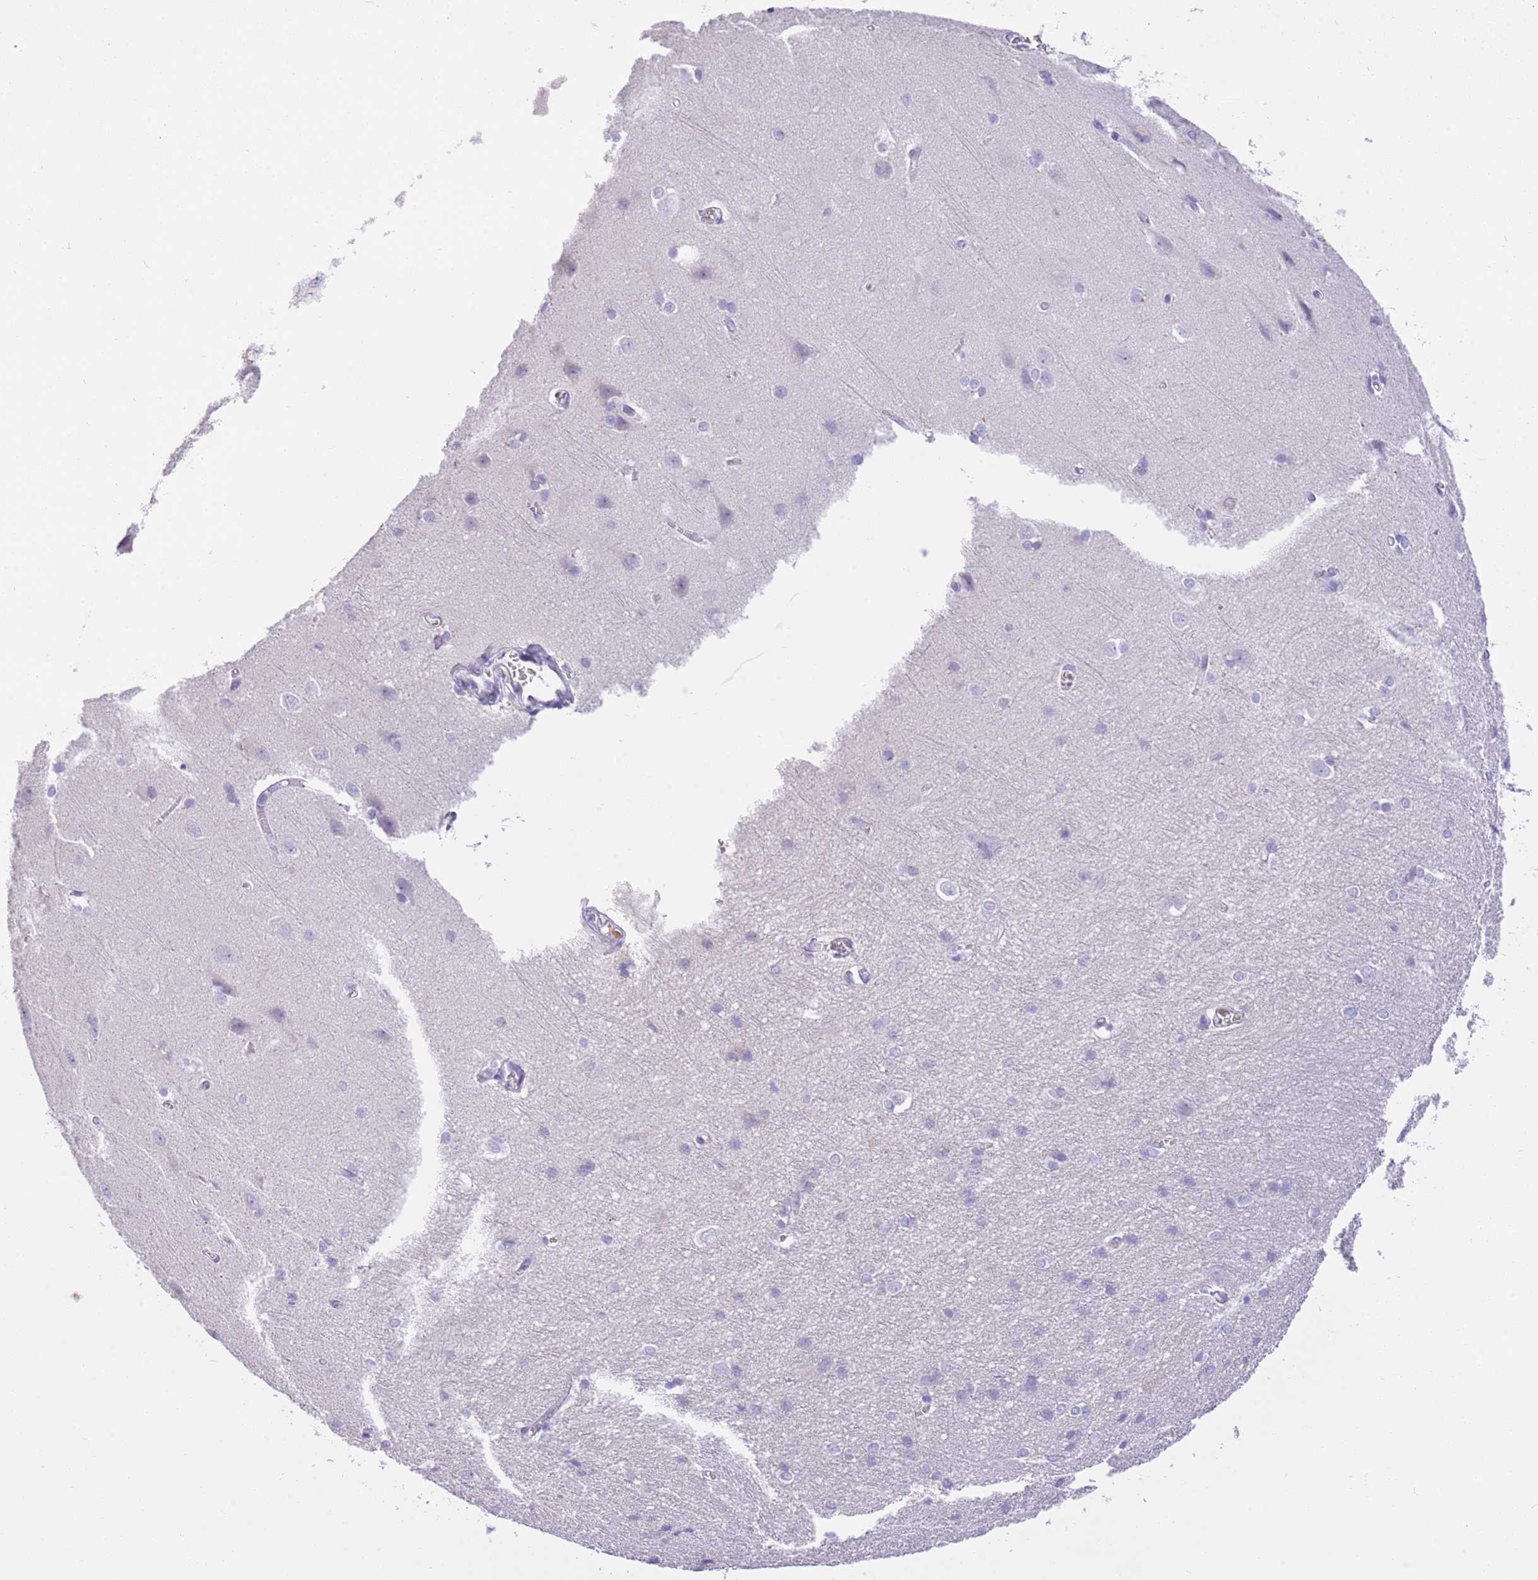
{"staining": {"intensity": "negative", "quantity": "none", "location": "none"}, "tissue": "cerebral cortex", "cell_type": "Endothelial cells", "image_type": "normal", "snomed": [{"axis": "morphology", "description": "Normal tissue, NOS"}, {"axis": "topography", "description": "Cerebral cortex"}], "caption": "DAB immunohistochemical staining of benign human cerebral cortex exhibits no significant positivity in endothelial cells.", "gene": "SFTPA1", "patient": {"sex": "male", "age": 37}}